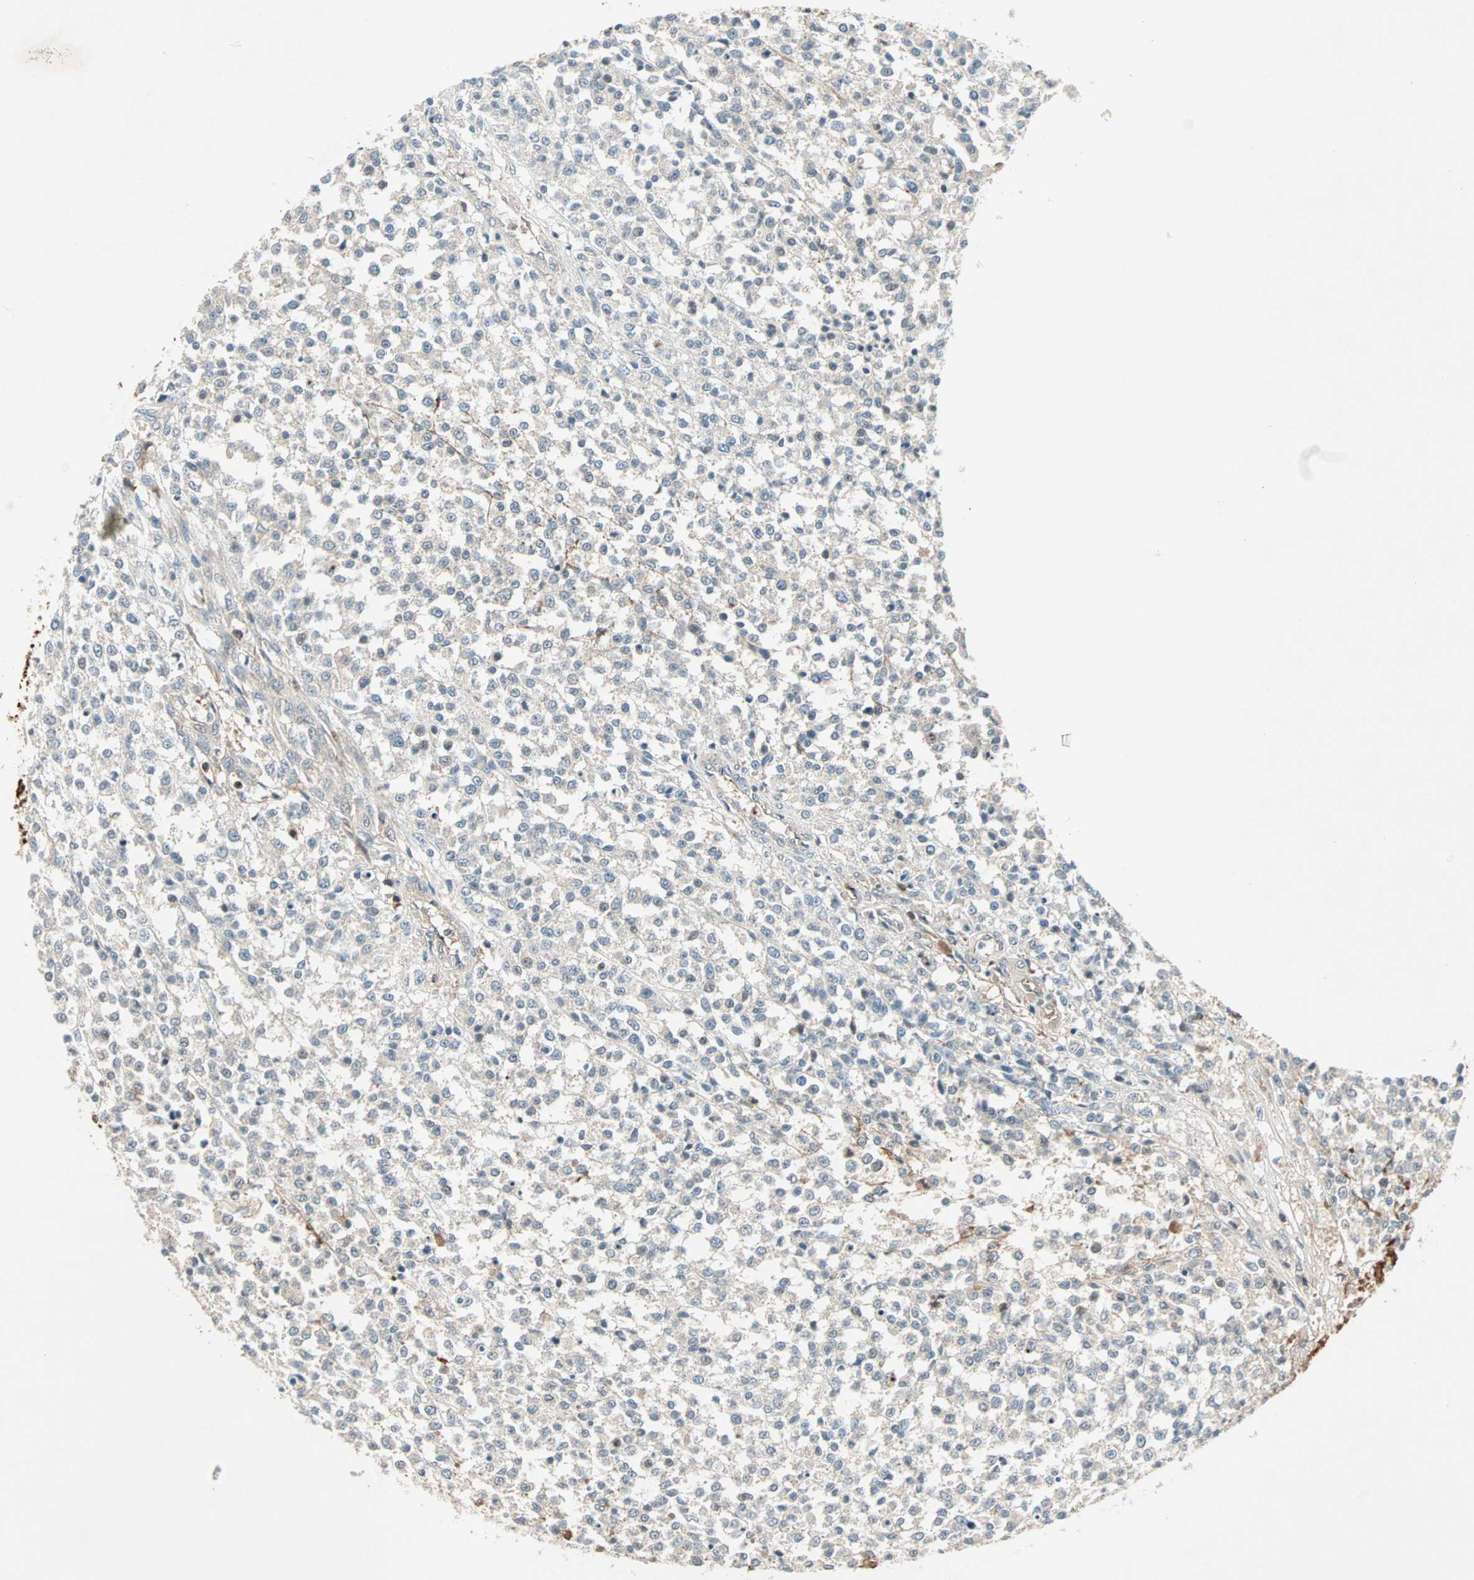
{"staining": {"intensity": "weak", "quantity": ">75%", "location": "cytoplasmic/membranous"}, "tissue": "testis cancer", "cell_type": "Tumor cells", "image_type": "cancer", "snomed": [{"axis": "morphology", "description": "Seminoma, NOS"}, {"axis": "topography", "description": "Testis"}], "caption": "Weak cytoplasmic/membranous staining for a protein is present in about >75% of tumor cells of testis cancer using IHC.", "gene": "TEC", "patient": {"sex": "male", "age": 59}}